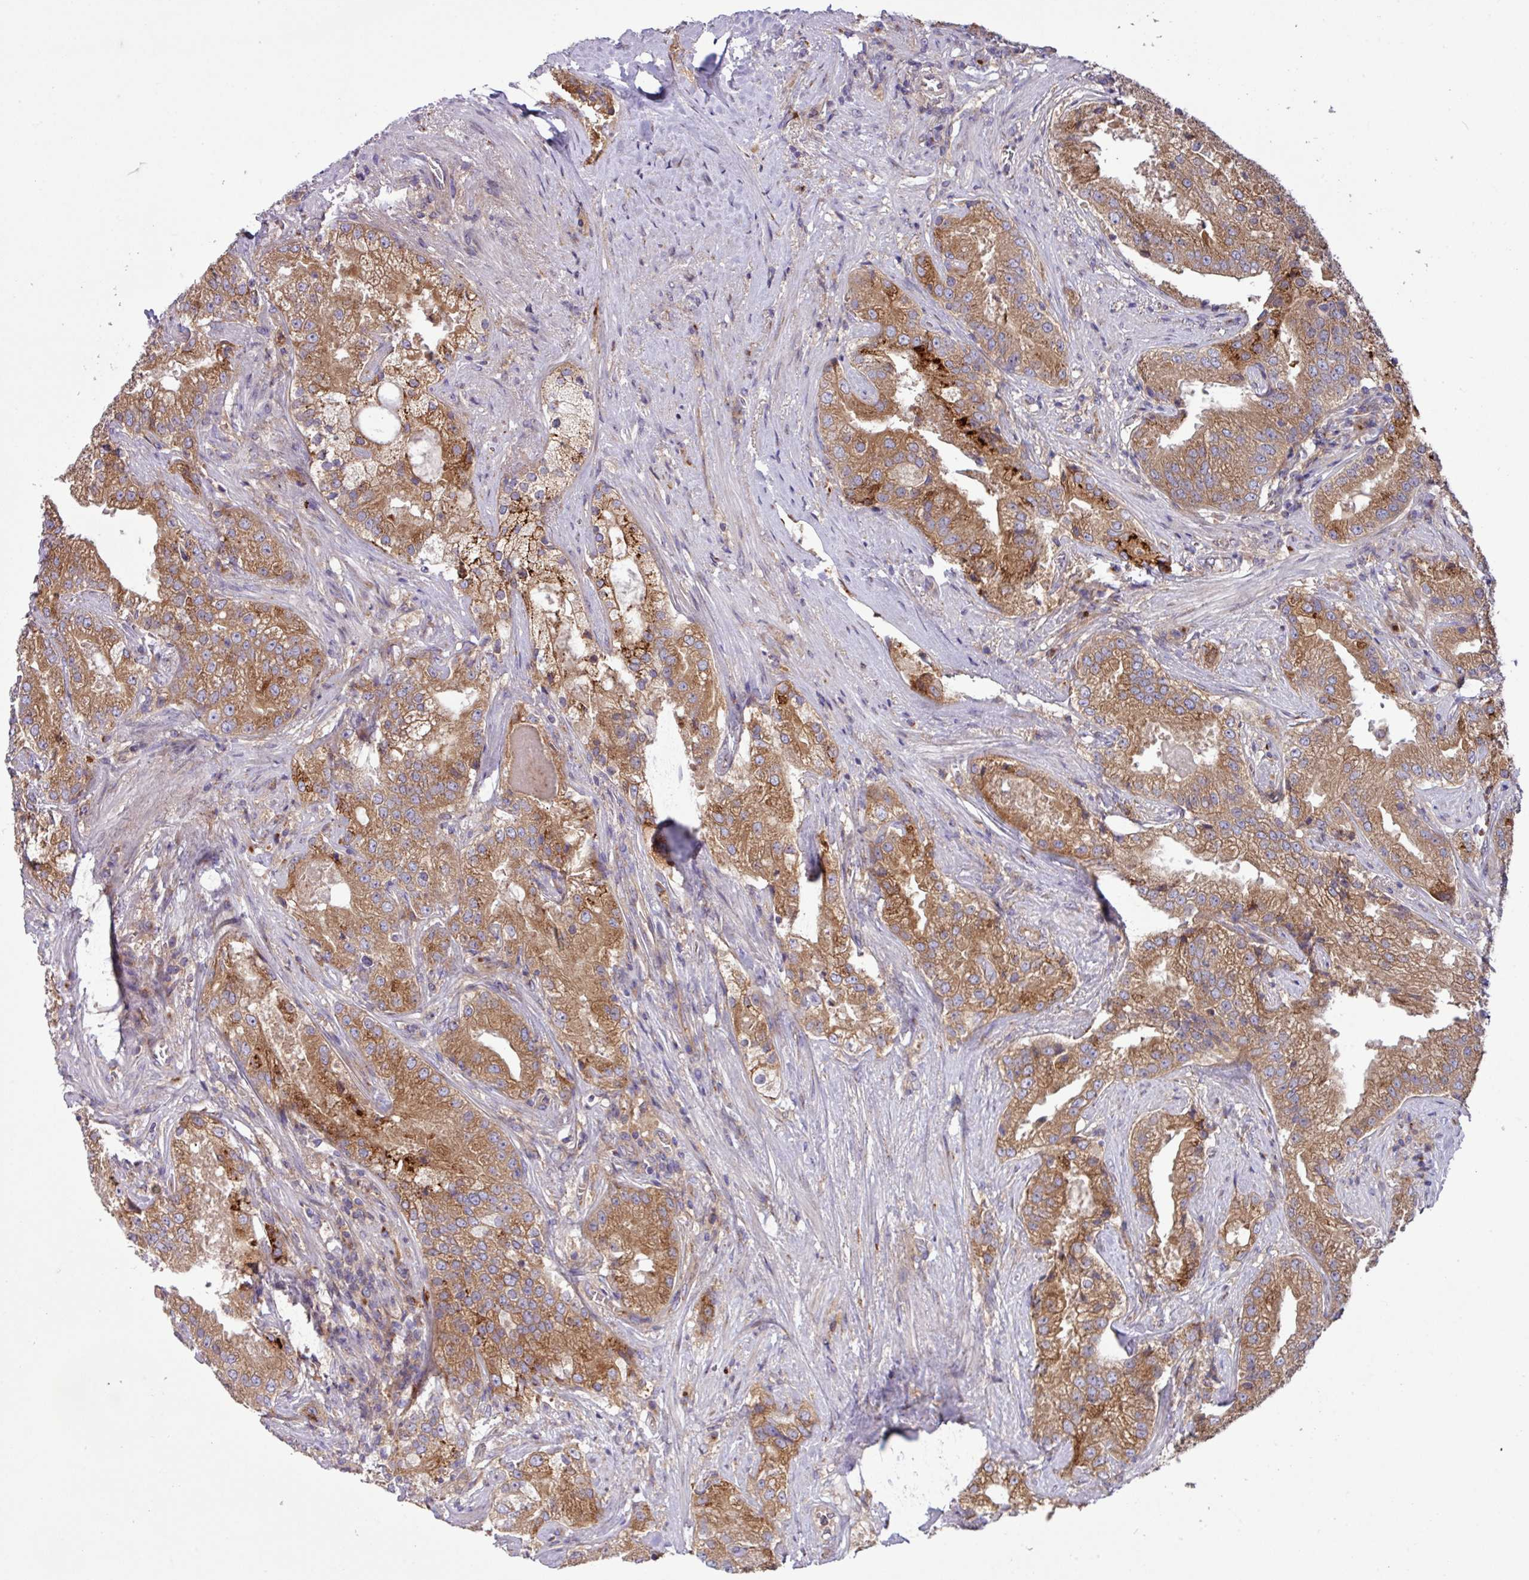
{"staining": {"intensity": "moderate", "quantity": ">75%", "location": "cytoplasmic/membranous"}, "tissue": "prostate cancer", "cell_type": "Tumor cells", "image_type": "cancer", "snomed": [{"axis": "morphology", "description": "Adenocarcinoma, High grade"}, {"axis": "topography", "description": "Prostate"}], "caption": "Tumor cells display medium levels of moderate cytoplasmic/membranous staining in approximately >75% of cells in human prostate adenocarcinoma (high-grade).", "gene": "RAB19", "patient": {"sex": "male", "age": 70}}